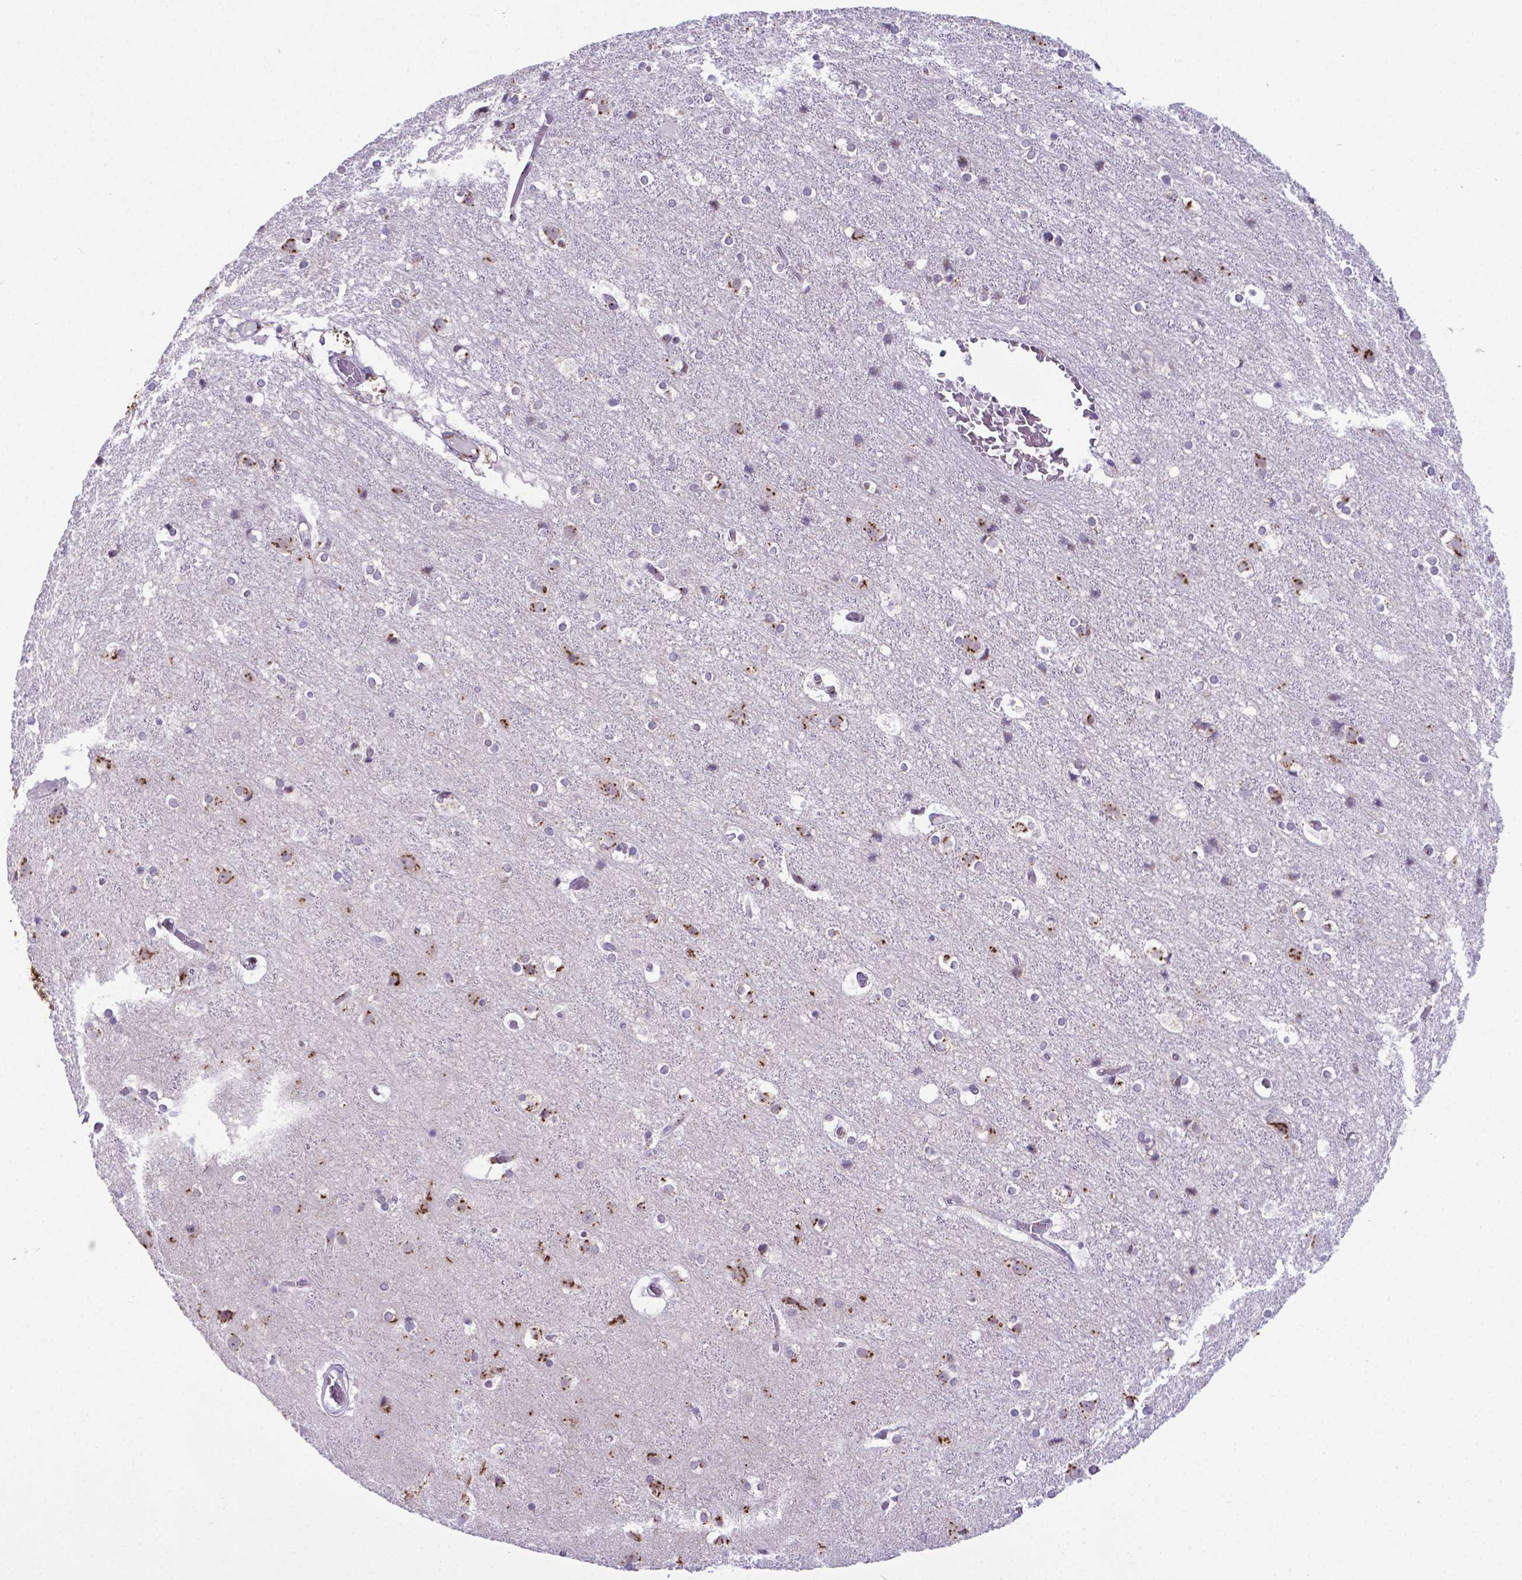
{"staining": {"intensity": "negative", "quantity": "none", "location": "none"}, "tissue": "cerebral cortex", "cell_type": "Endothelial cells", "image_type": "normal", "snomed": [{"axis": "morphology", "description": "Normal tissue, NOS"}, {"axis": "topography", "description": "Cerebral cortex"}], "caption": "DAB immunohistochemical staining of benign cerebral cortex displays no significant positivity in endothelial cells.", "gene": "MRPL10", "patient": {"sex": "female", "age": 52}}